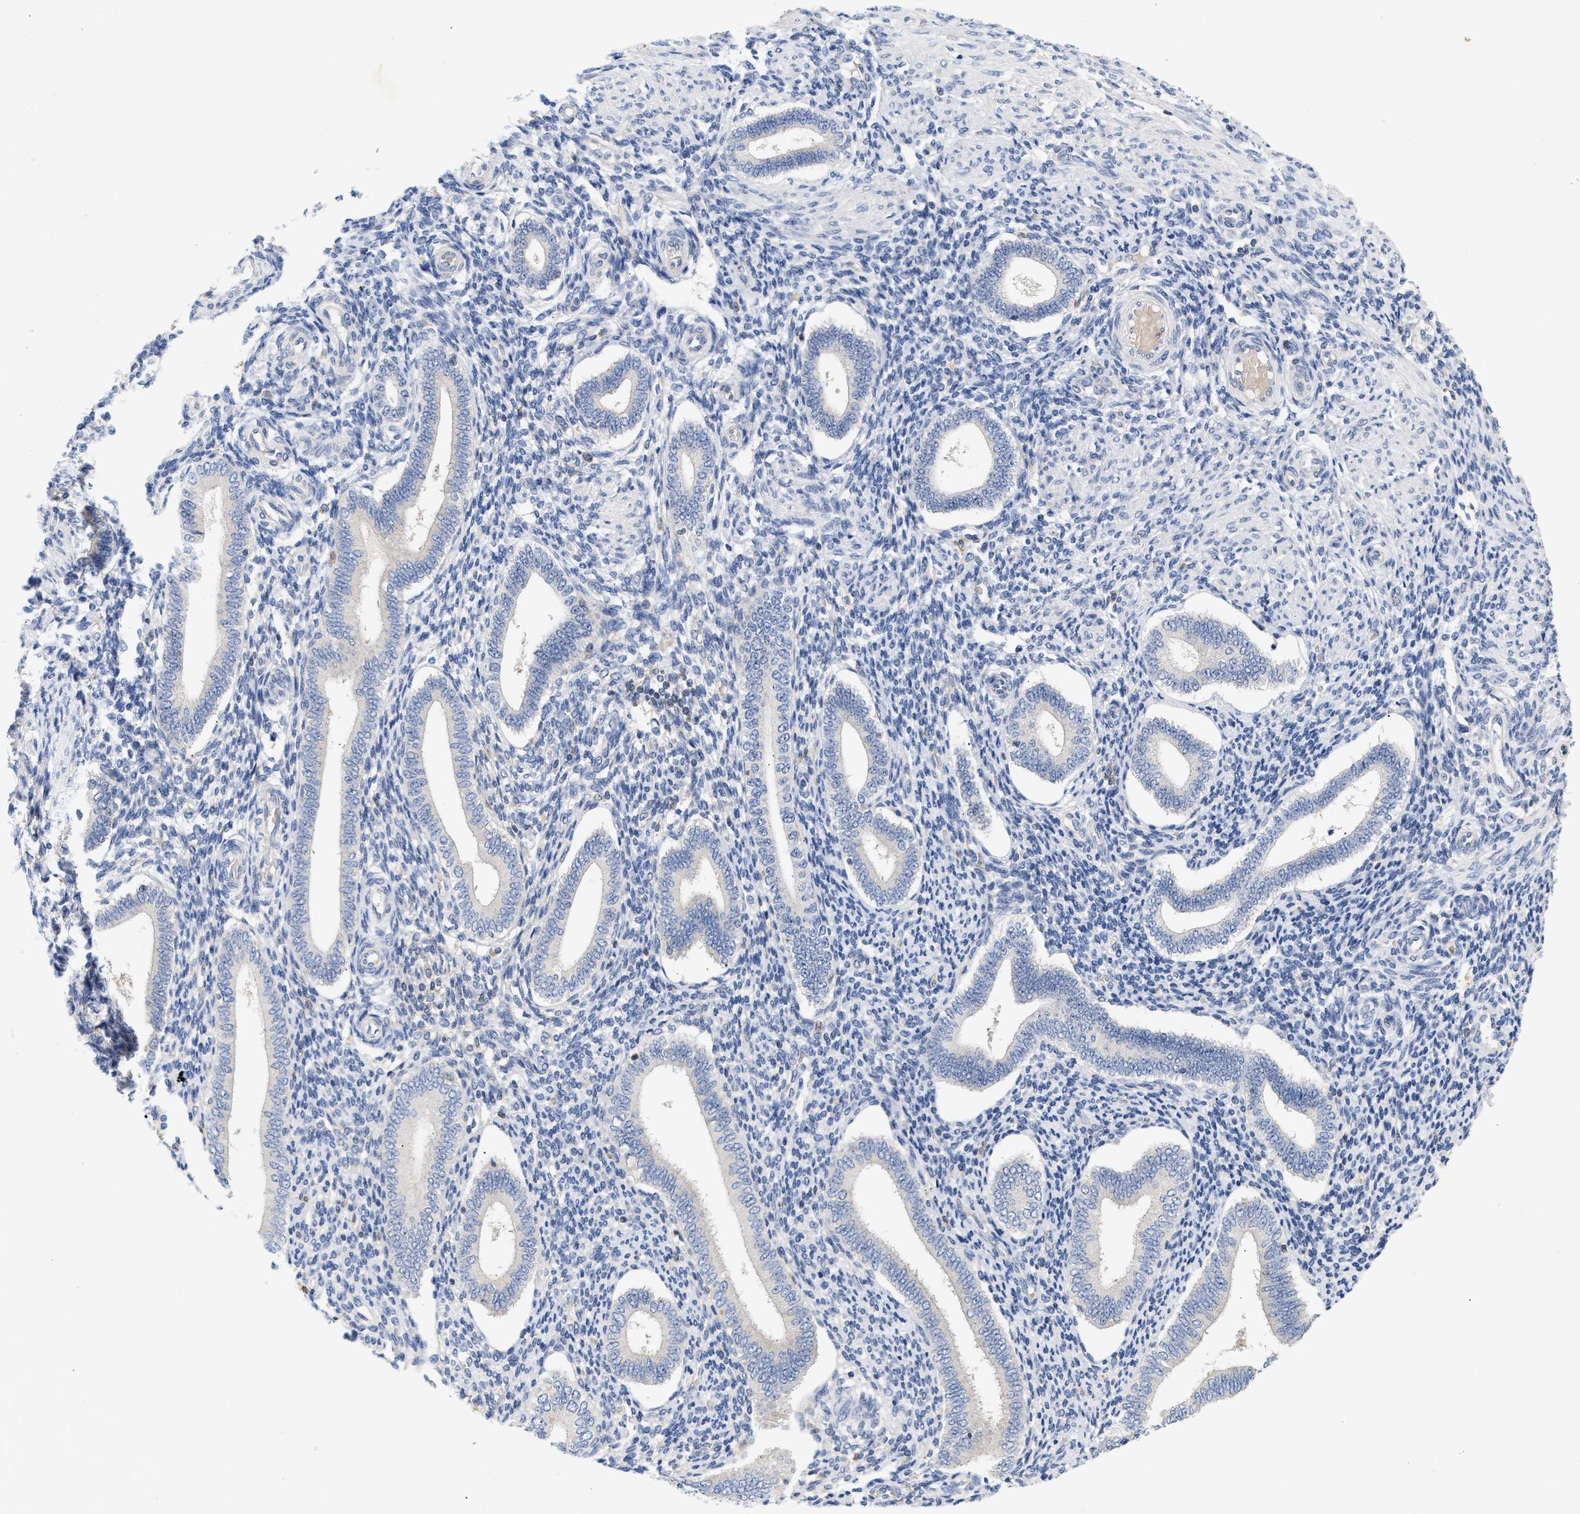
{"staining": {"intensity": "negative", "quantity": "none", "location": "none"}, "tissue": "endometrium", "cell_type": "Cells in endometrial stroma", "image_type": "normal", "snomed": [{"axis": "morphology", "description": "Normal tissue, NOS"}, {"axis": "topography", "description": "Endometrium"}], "caption": "Immunohistochemical staining of unremarkable endometrium exhibits no significant positivity in cells in endometrial stroma. The staining was performed using DAB to visualize the protein expression in brown, while the nuclei were stained in blue with hematoxylin (Magnification: 20x).", "gene": "TRIM50", "patient": {"sex": "female", "age": 42}}